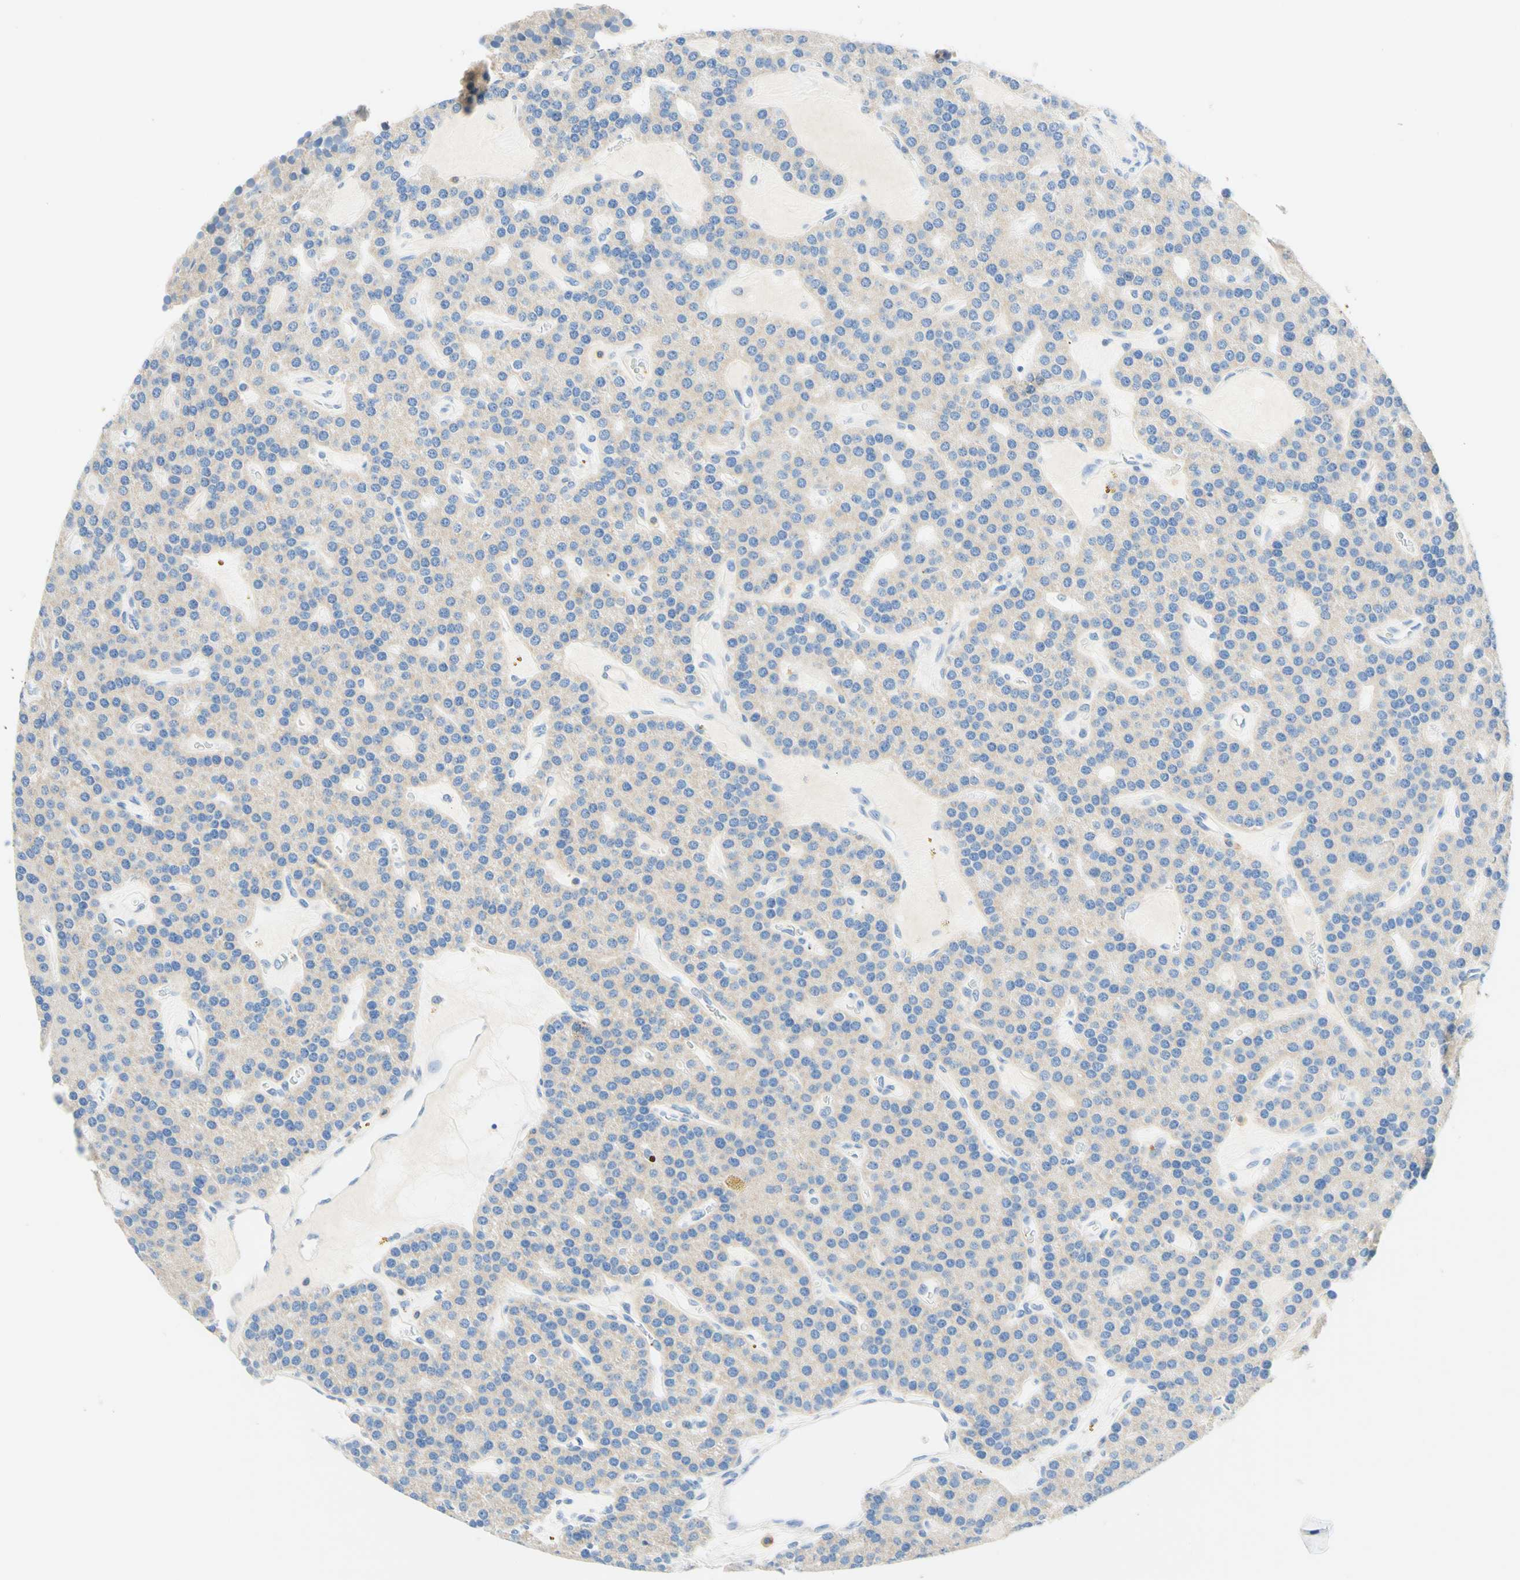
{"staining": {"intensity": "weak", "quantity": "<25%", "location": "cytoplasmic/membranous"}, "tissue": "parathyroid gland", "cell_type": "Glandular cells", "image_type": "normal", "snomed": [{"axis": "morphology", "description": "Normal tissue, NOS"}, {"axis": "morphology", "description": "Adenoma, NOS"}, {"axis": "topography", "description": "Parathyroid gland"}], "caption": "IHC of benign human parathyroid gland demonstrates no positivity in glandular cells.", "gene": "LAT", "patient": {"sex": "female", "age": 86}}